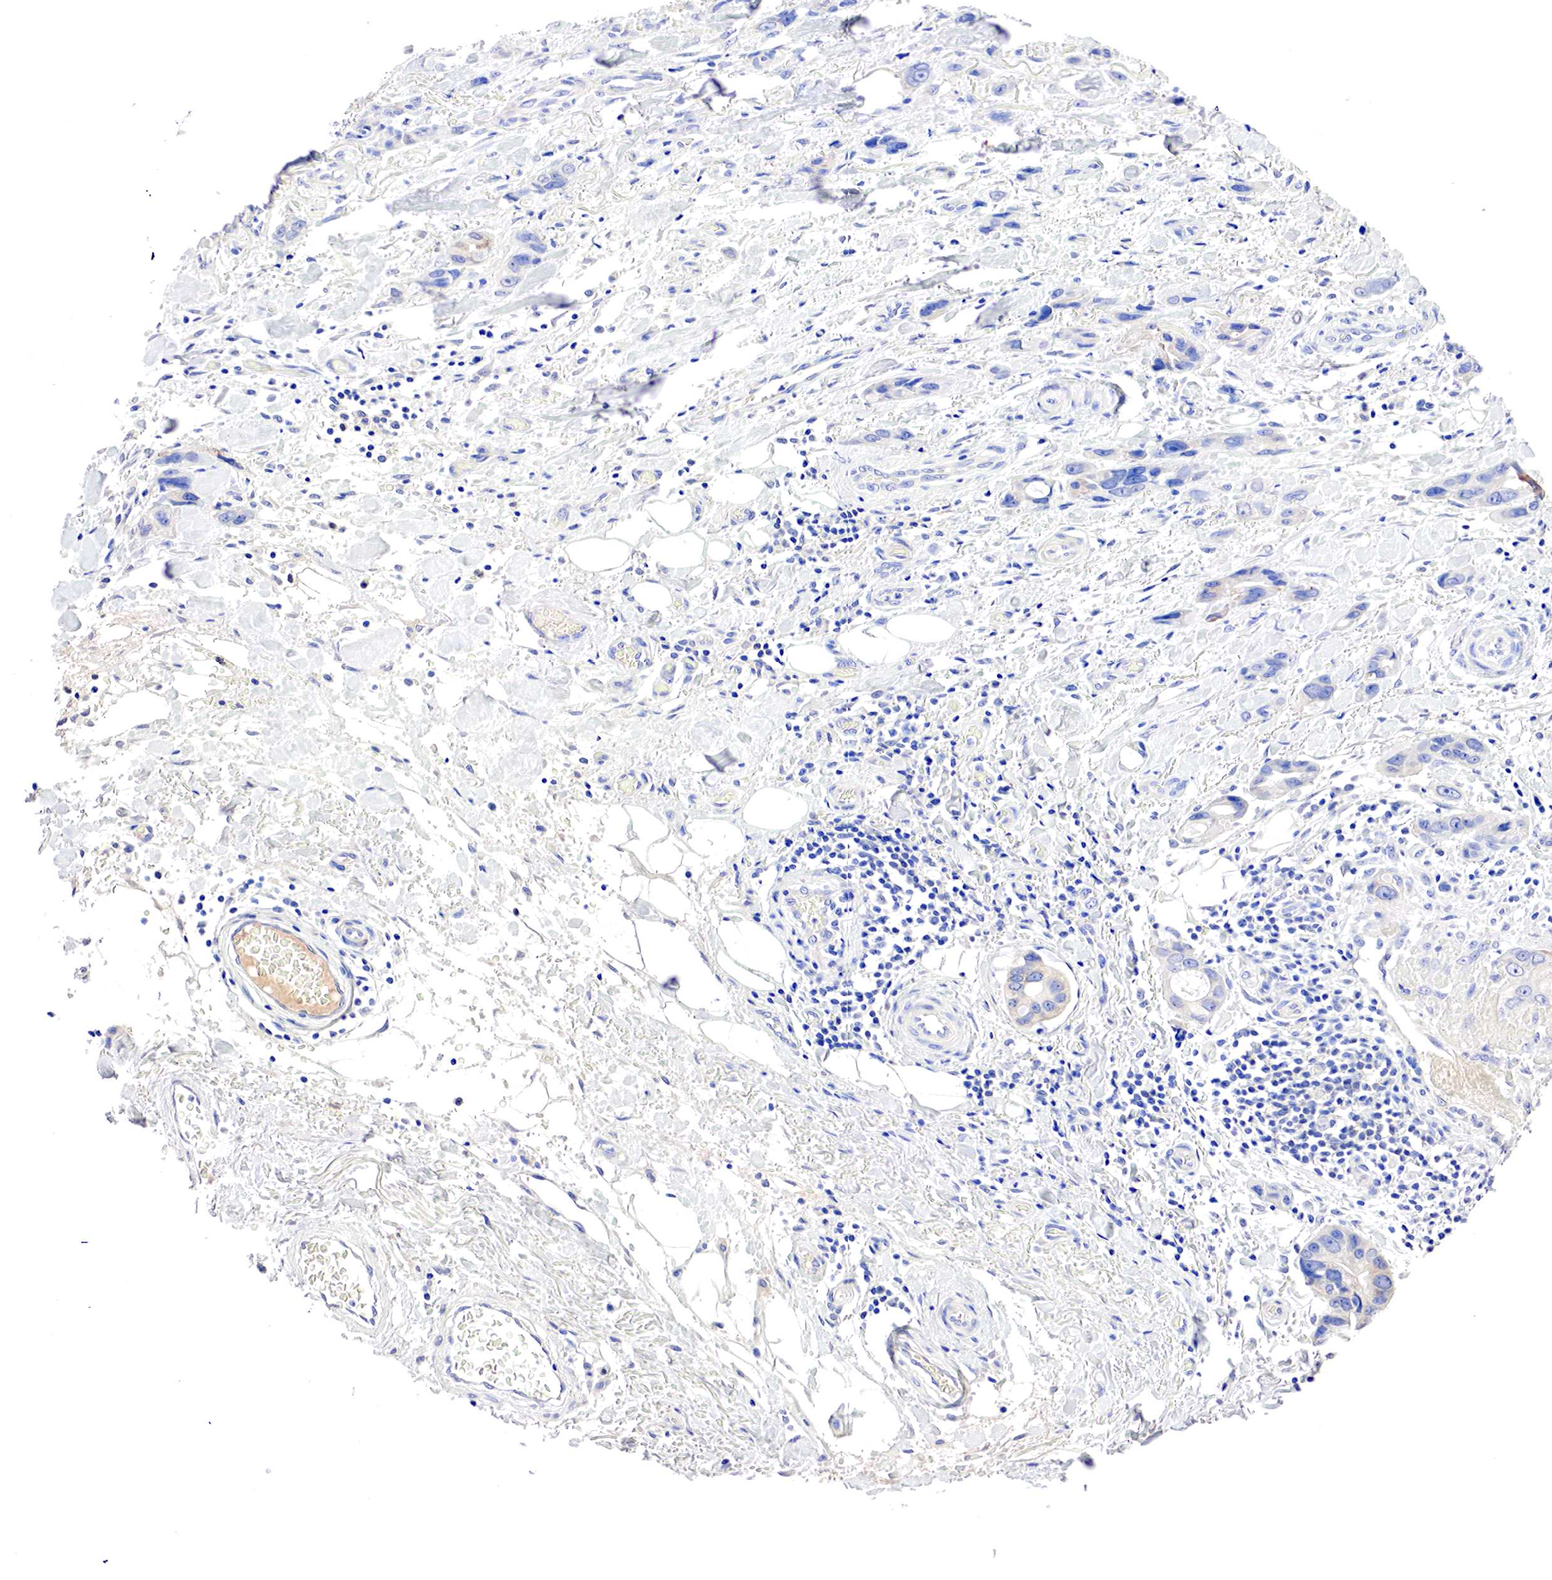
{"staining": {"intensity": "negative", "quantity": "none", "location": "none"}, "tissue": "stomach cancer", "cell_type": "Tumor cells", "image_type": "cancer", "snomed": [{"axis": "morphology", "description": "Adenocarcinoma, NOS"}, {"axis": "topography", "description": "Stomach, upper"}], "caption": "Micrograph shows no significant protein staining in tumor cells of stomach adenocarcinoma. (DAB immunohistochemistry, high magnification).", "gene": "GATA1", "patient": {"sex": "male", "age": 47}}